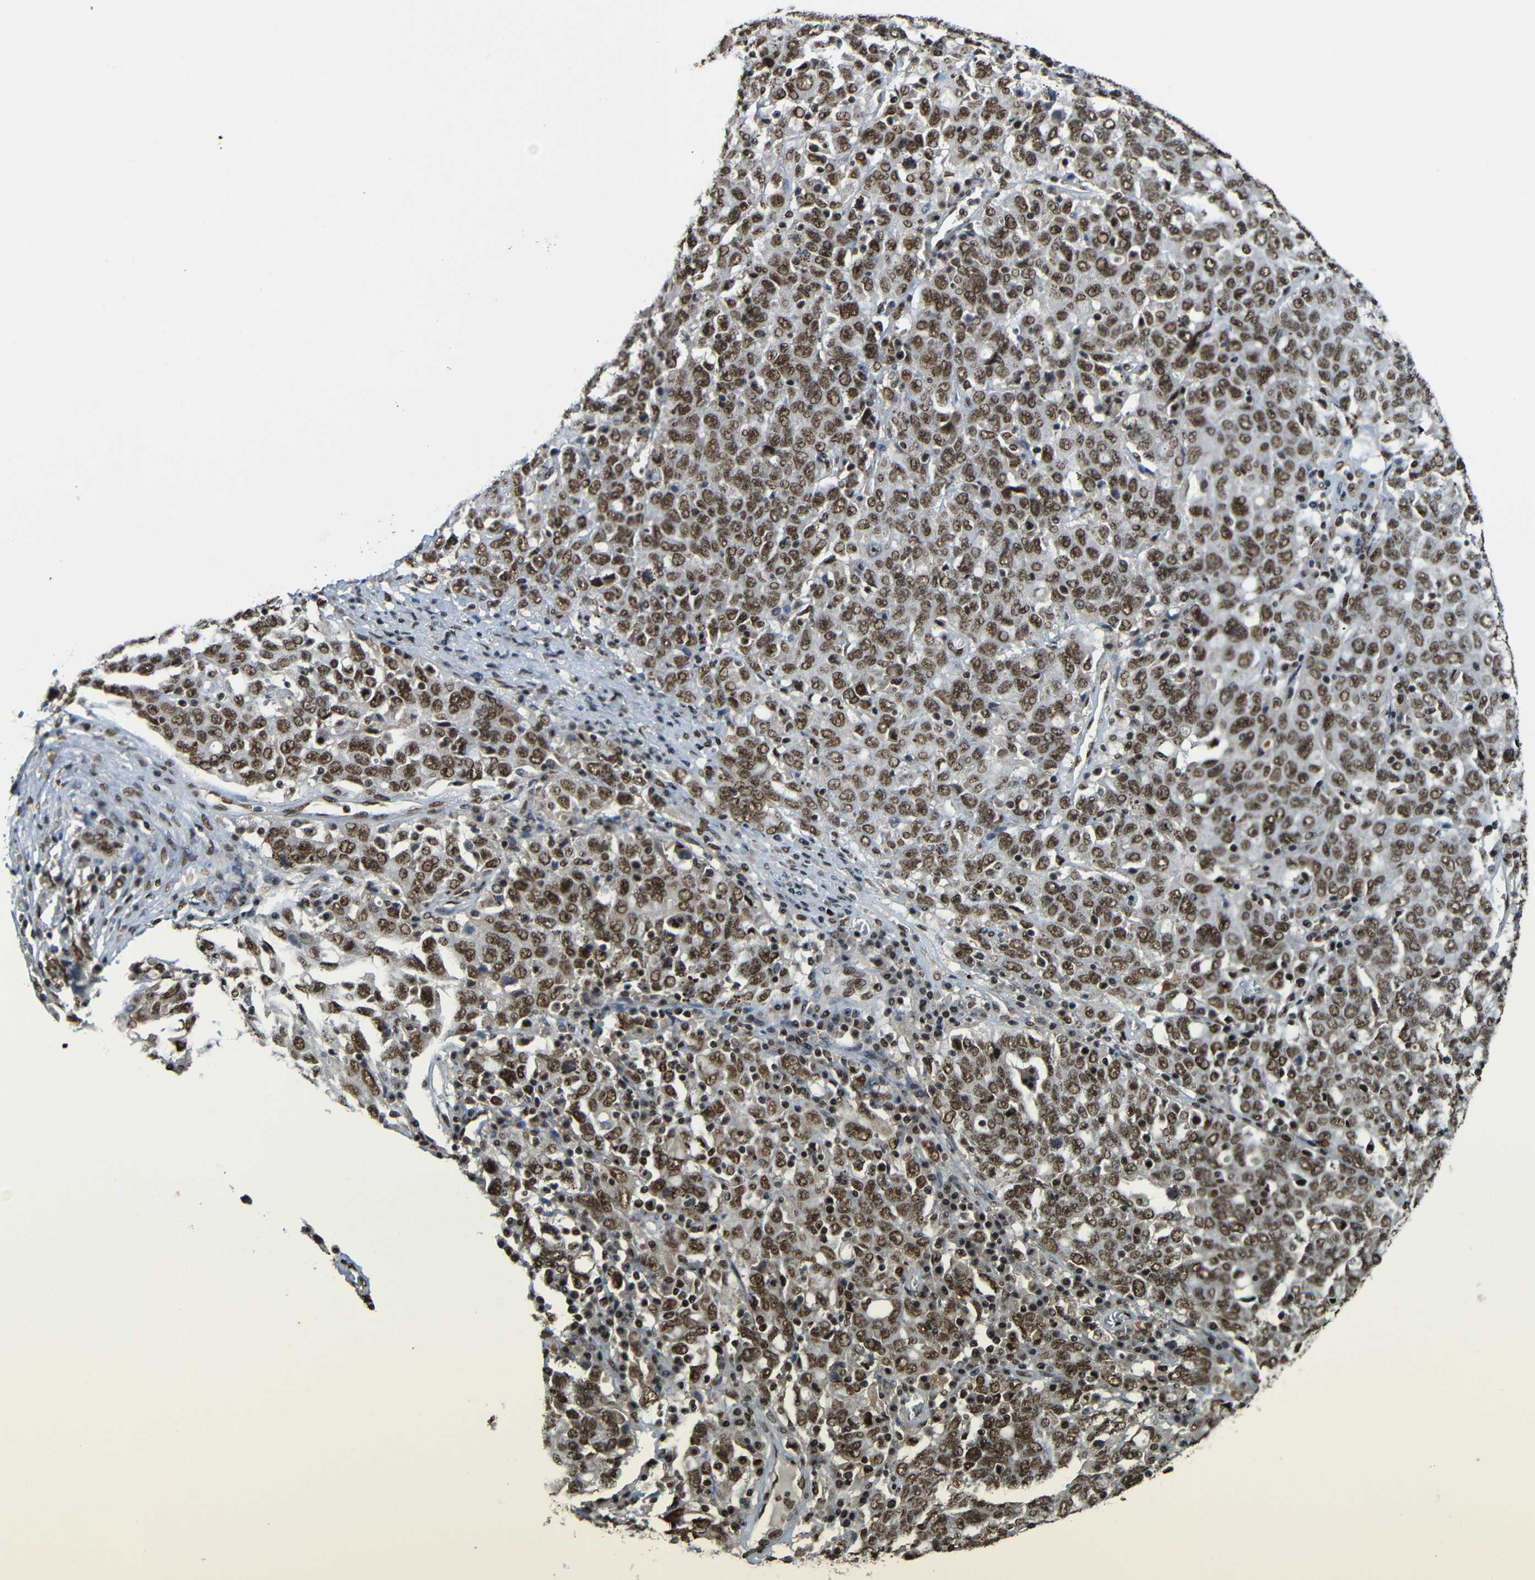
{"staining": {"intensity": "moderate", "quantity": ">75%", "location": "cytoplasmic/membranous,nuclear"}, "tissue": "ovarian cancer", "cell_type": "Tumor cells", "image_type": "cancer", "snomed": [{"axis": "morphology", "description": "Carcinoma, endometroid"}, {"axis": "topography", "description": "Ovary"}], "caption": "The histopathology image reveals immunohistochemical staining of ovarian endometroid carcinoma. There is moderate cytoplasmic/membranous and nuclear staining is seen in about >75% of tumor cells.", "gene": "TCF7L2", "patient": {"sex": "female", "age": 62}}